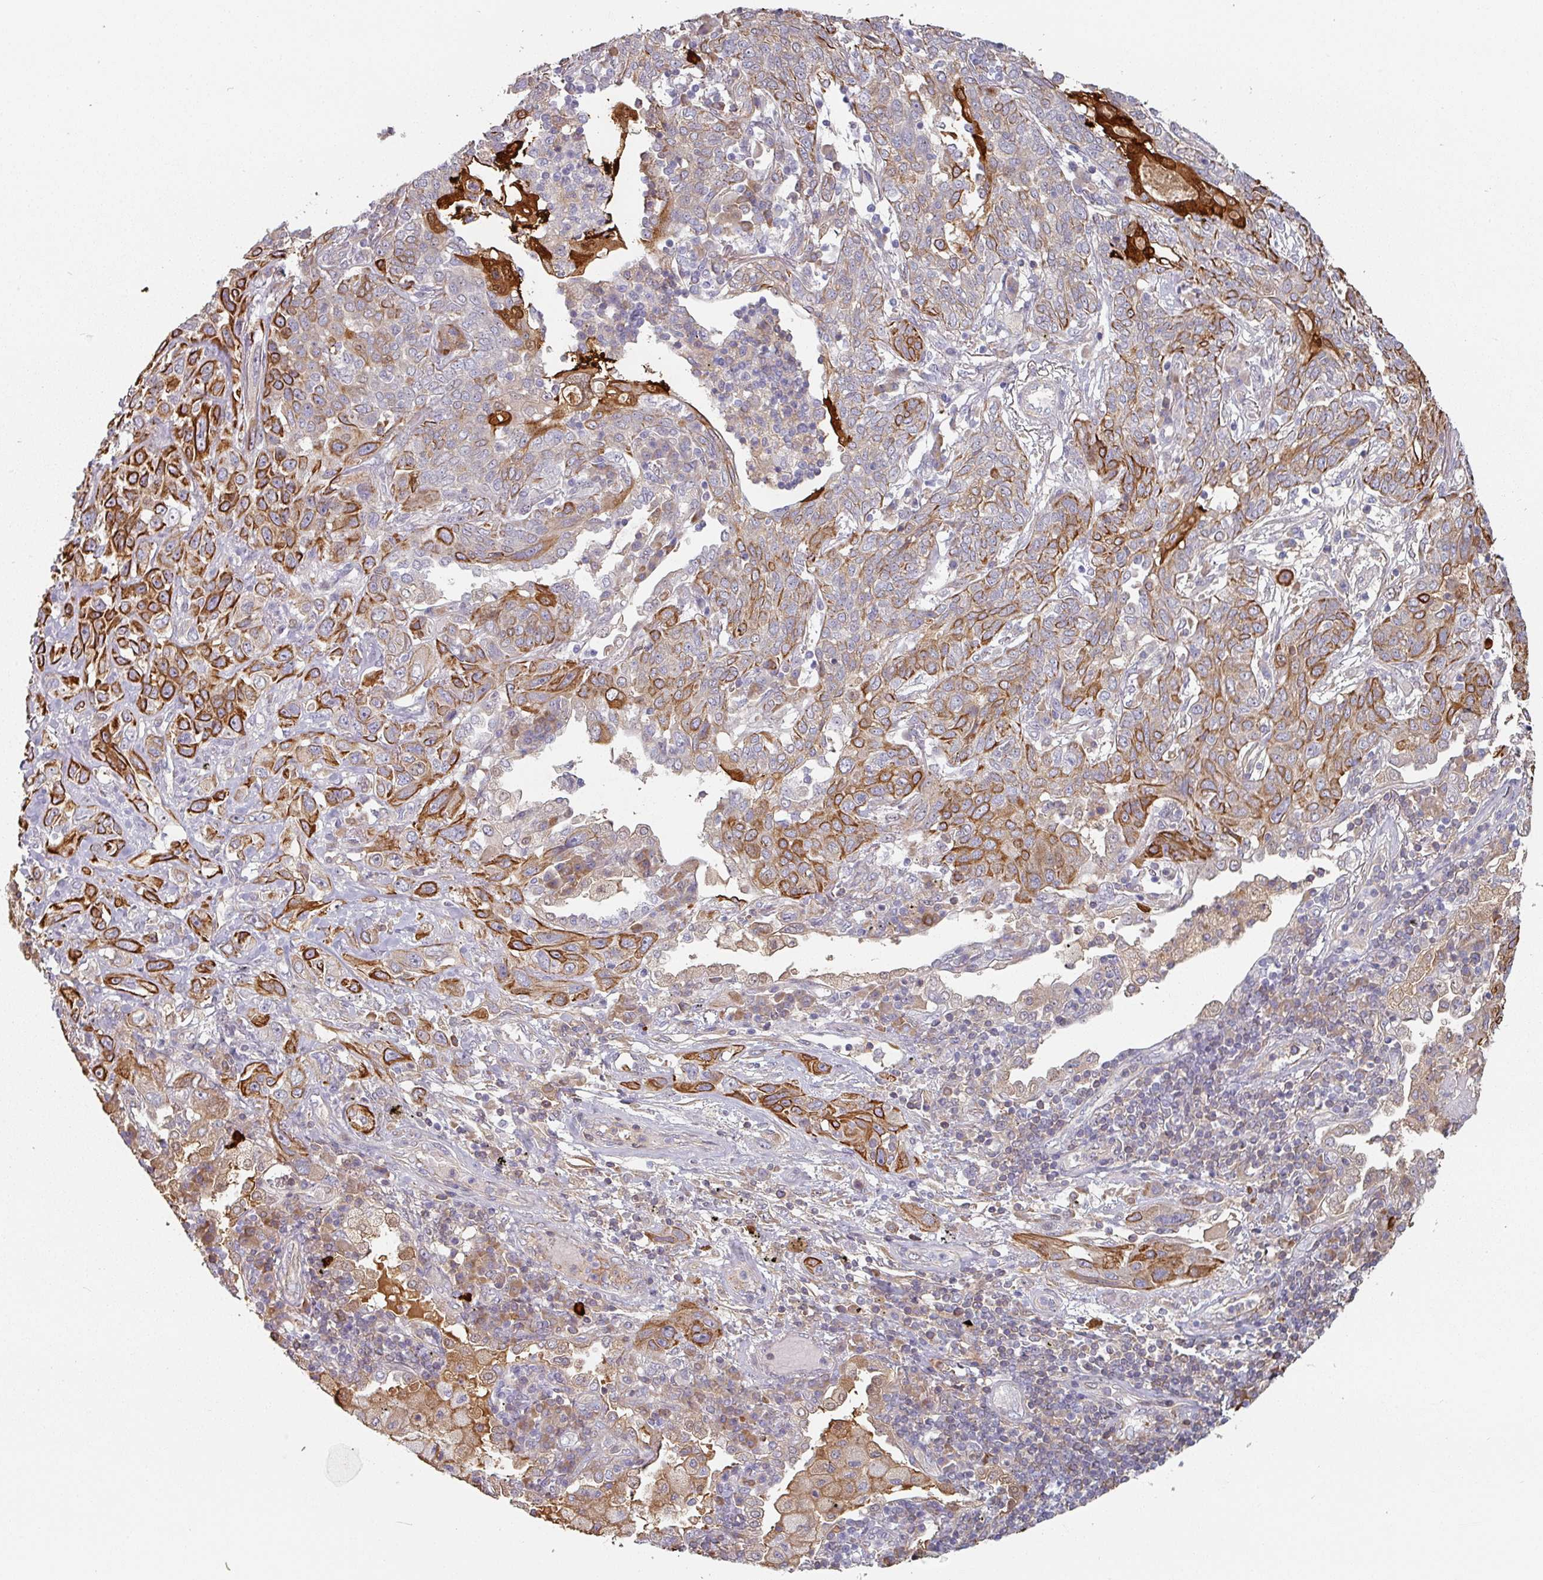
{"staining": {"intensity": "strong", "quantity": "25%-75%", "location": "cytoplasmic/membranous"}, "tissue": "lung cancer", "cell_type": "Tumor cells", "image_type": "cancer", "snomed": [{"axis": "morphology", "description": "Squamous cell carcinoma, NOS"}, {"axis": "topography", "description": "Lung"}], "caption": "This micrograph shows lung cancer stained with immunohistochemistry to label a protein in brown. The cytoplasmic/membranous of tumor cells show strong positivity for the protein. Nuclei are counter-stained blue.", "gene": "CEP78", "patient": {"sex": "female", "age": 70}}